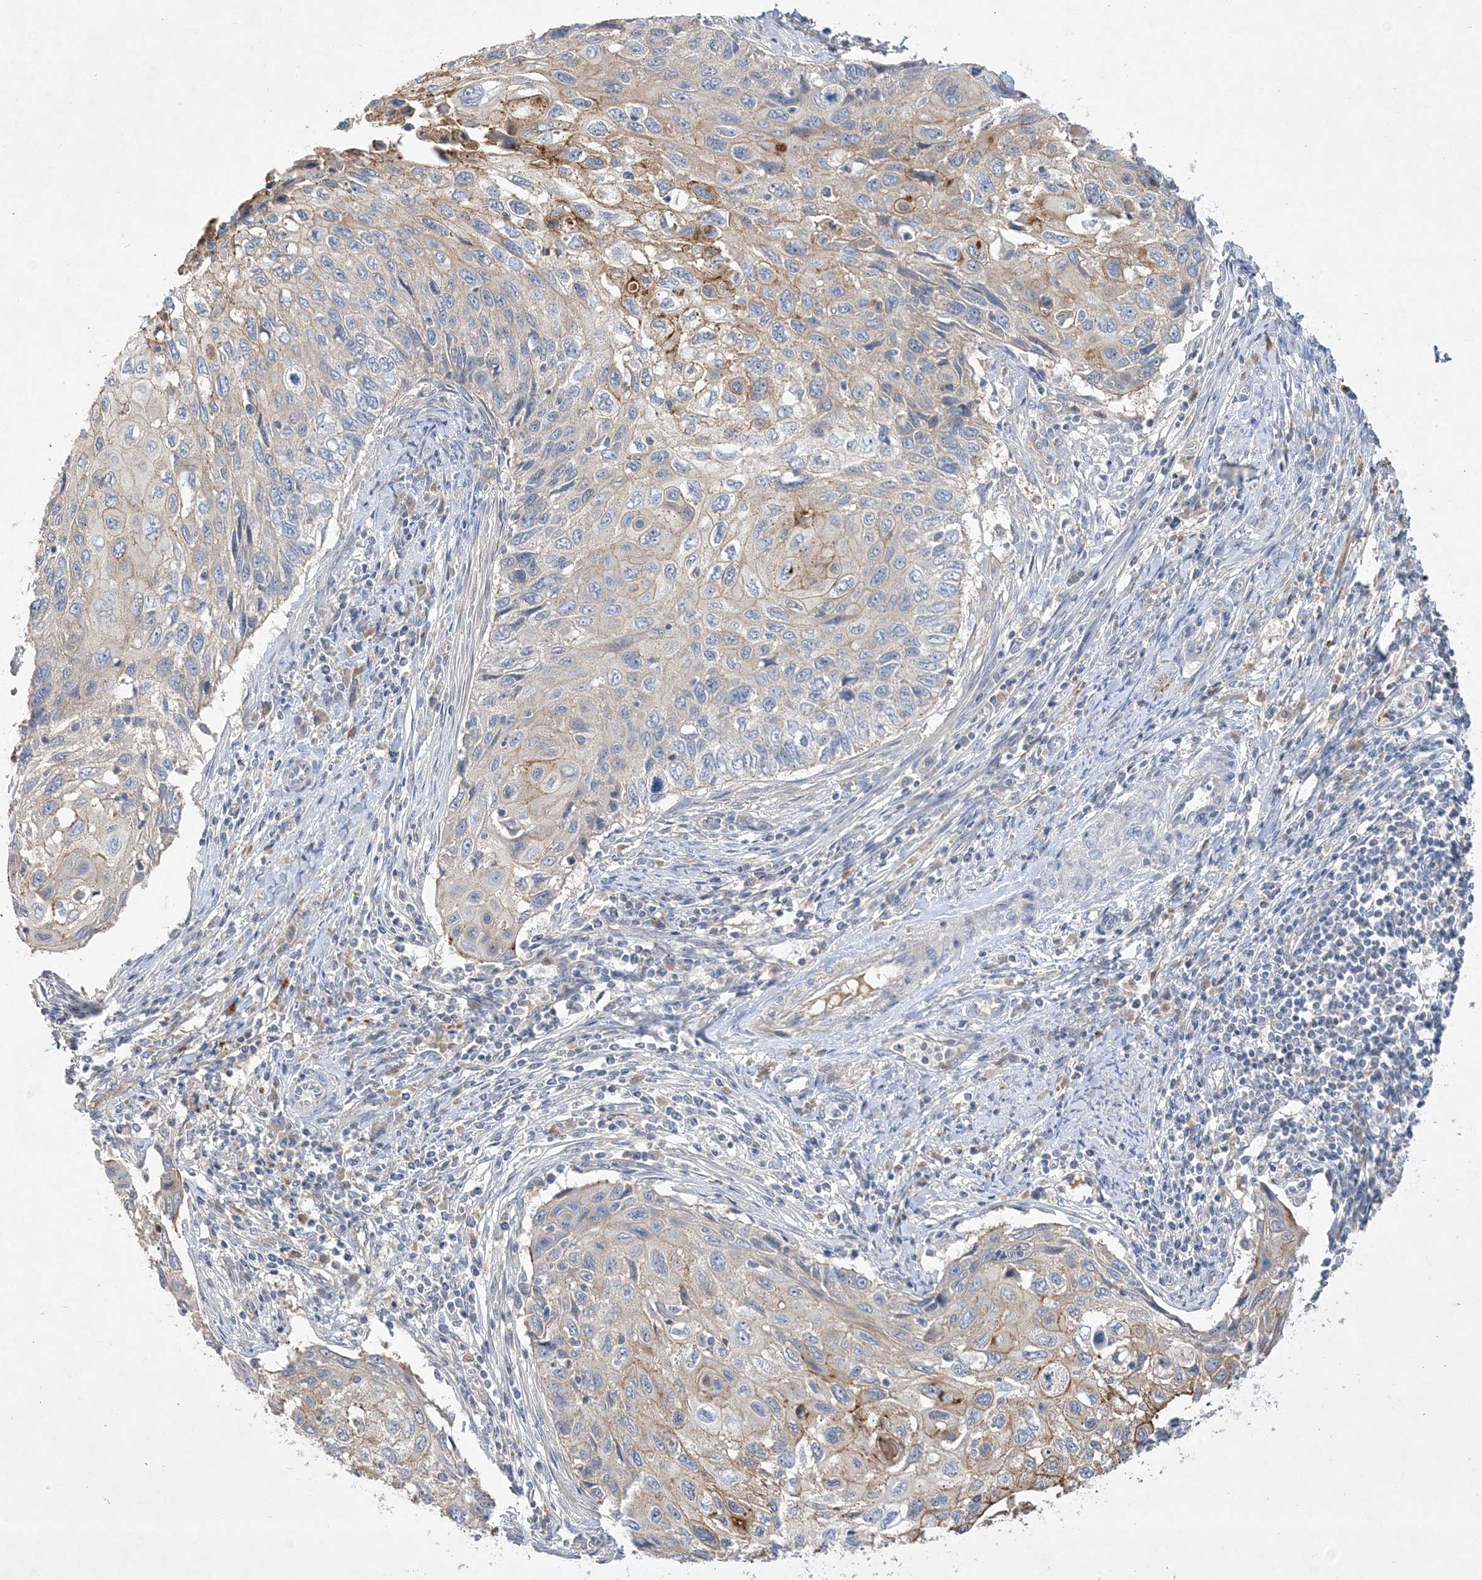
{"staining": {"intensity": "weak", "quantity": "<25%", "location": "cytoplasmic/membranous"}, "tissue": "cervical cancer", "cell_type": "Tumor cells", "image_type": "cancer", "snomed": [{"axis": "morphology", "description": "Squamous cell carcinoma, NOS"}, {"axis": "topography", "description": "Cervix"}], "caption": "A high-resolution photomicrograph shows immunohistochemistry staining of cervical cancer, which reveals no significant staining in tumor cells.", "gene": "ADCK2", "patient": {"sex": "female", "age": 70}}